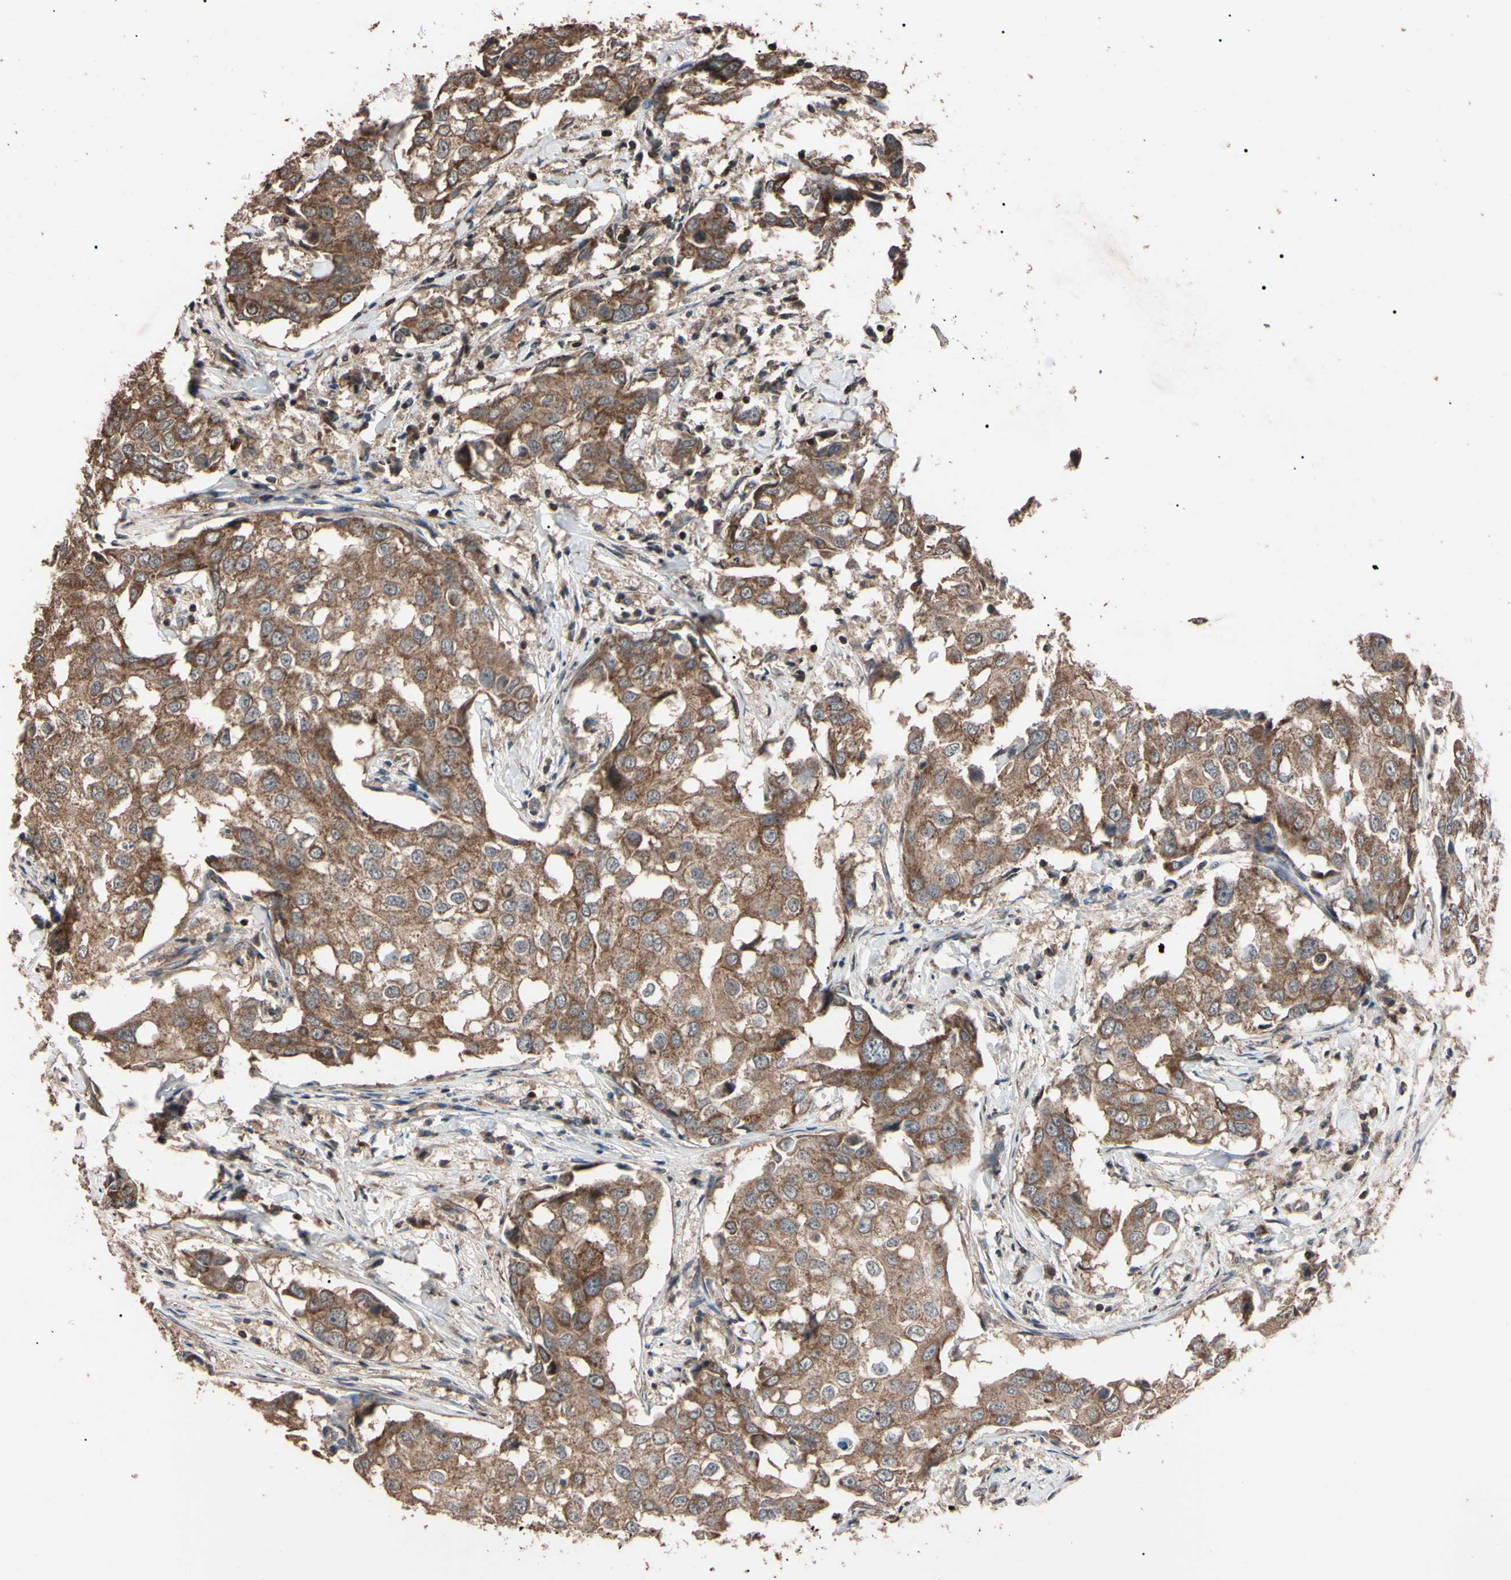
{"staining": {"intensity": "moderate", "quantity": "25%-75%", "location": "cytoplasmic/membranous"}, "tissue": "breast cancer", "cell_type": "Tumor cells", "image_type": "cancer", "snomed": [{"axis": "morphology", "description": "Duct carcinoma"}, {"axis": "topography", "description": "Breast"}], "caption": "About 25%-75% of tumor cells in breast cancer (intraductal carcinoma) demonstrate moderate cytoplasmic/membranous protein positivity as visualized by brown immunohistochemical staining.", "gene": "TNFRSF1A", "patient": {"sex": "female", "age": 27}}